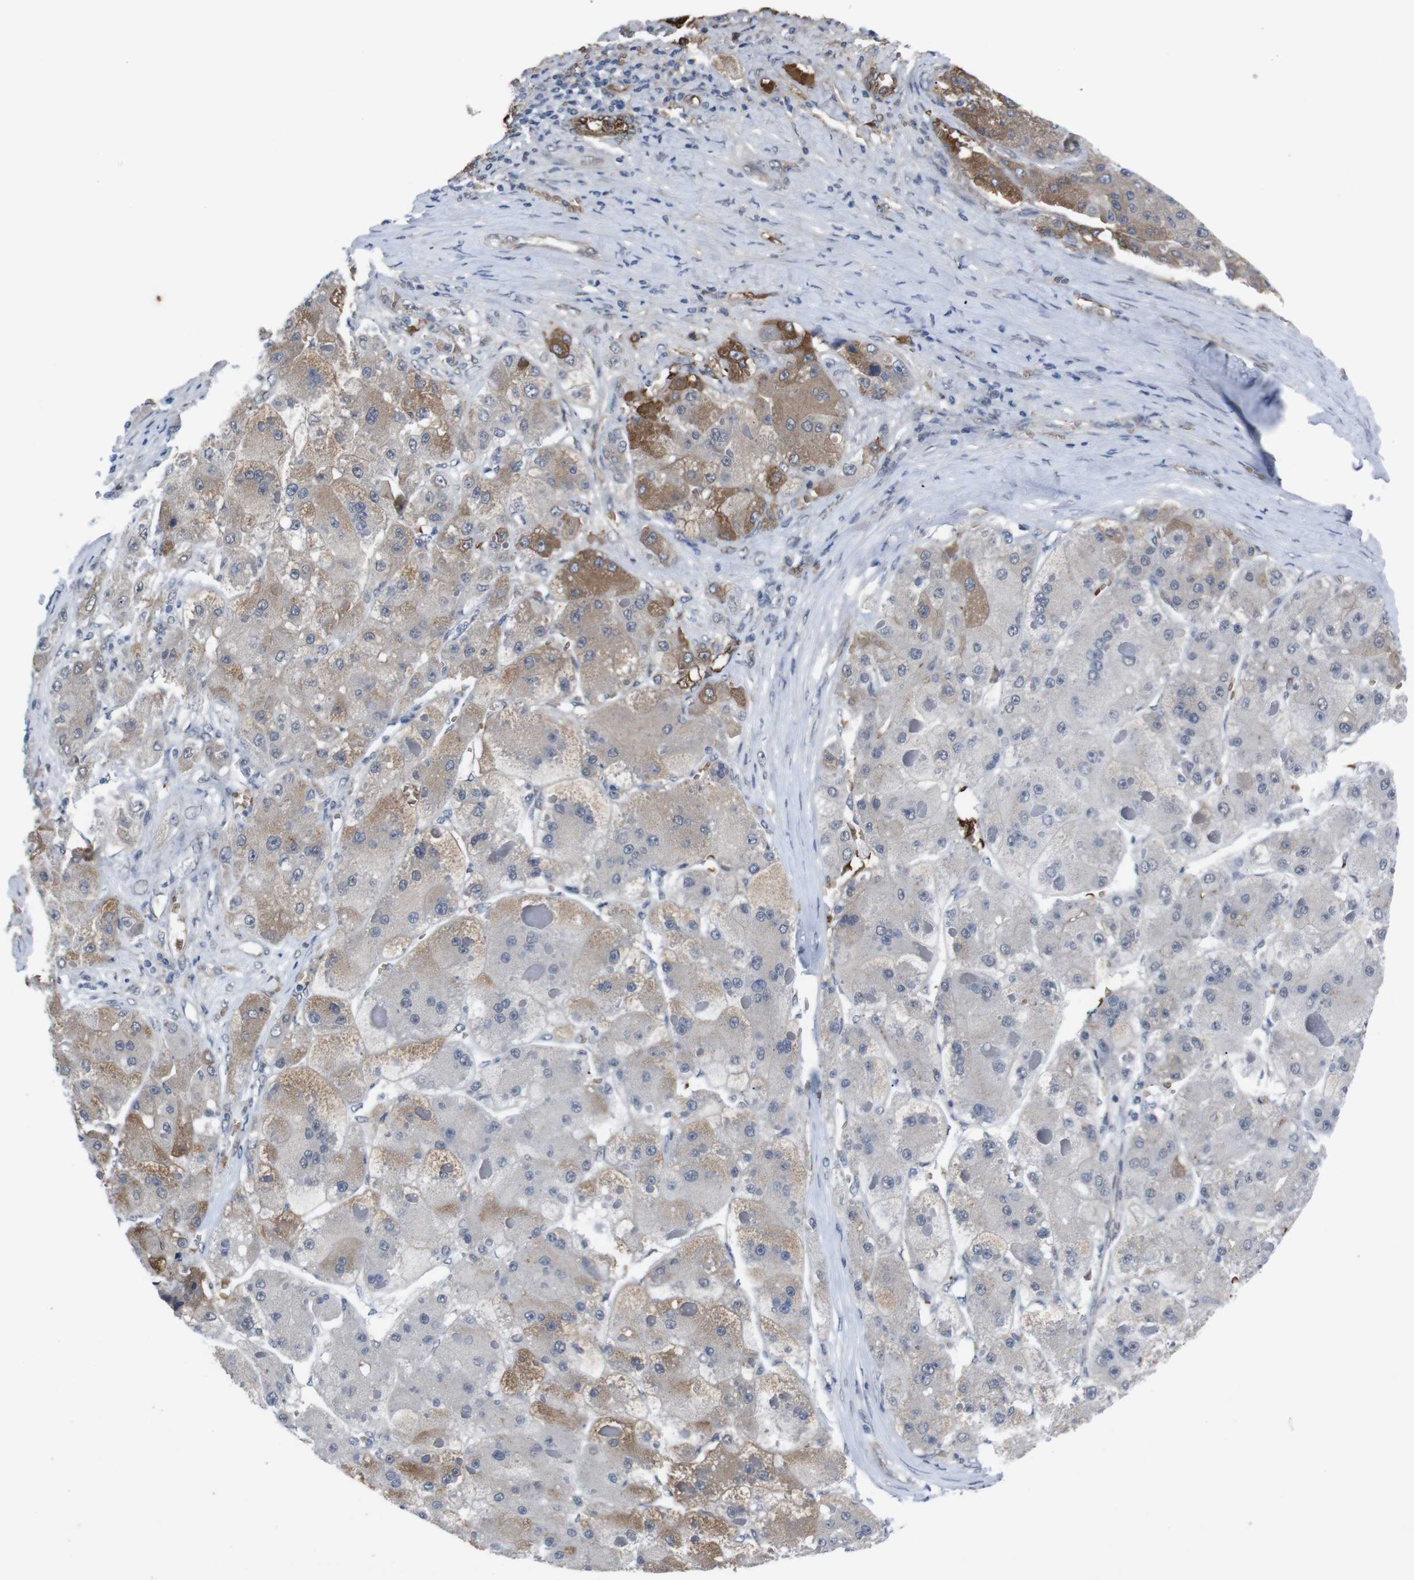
{"staining": {"intensity": "moderate", "quantity": "<25%", "location": "cytoplasmic/membranous"}, "tissue": "liver cancer", "cell_type": "Tumor cells", "image_type": "cancer", "snomed": [{"axis": "morphology", "description": "Carcinoma, Hepatocellular, NOS"}, {"axis": "topography", "description": "Liver"}], "caption": "Protein expression analysis of human liver cancer (hepatocellular carcinoma) reveals moderate cytoplasmic/membranous expression in about <25% of tumor cells.", "gene": "SPTB", "patient": {"sex": "female", "age": 73}}